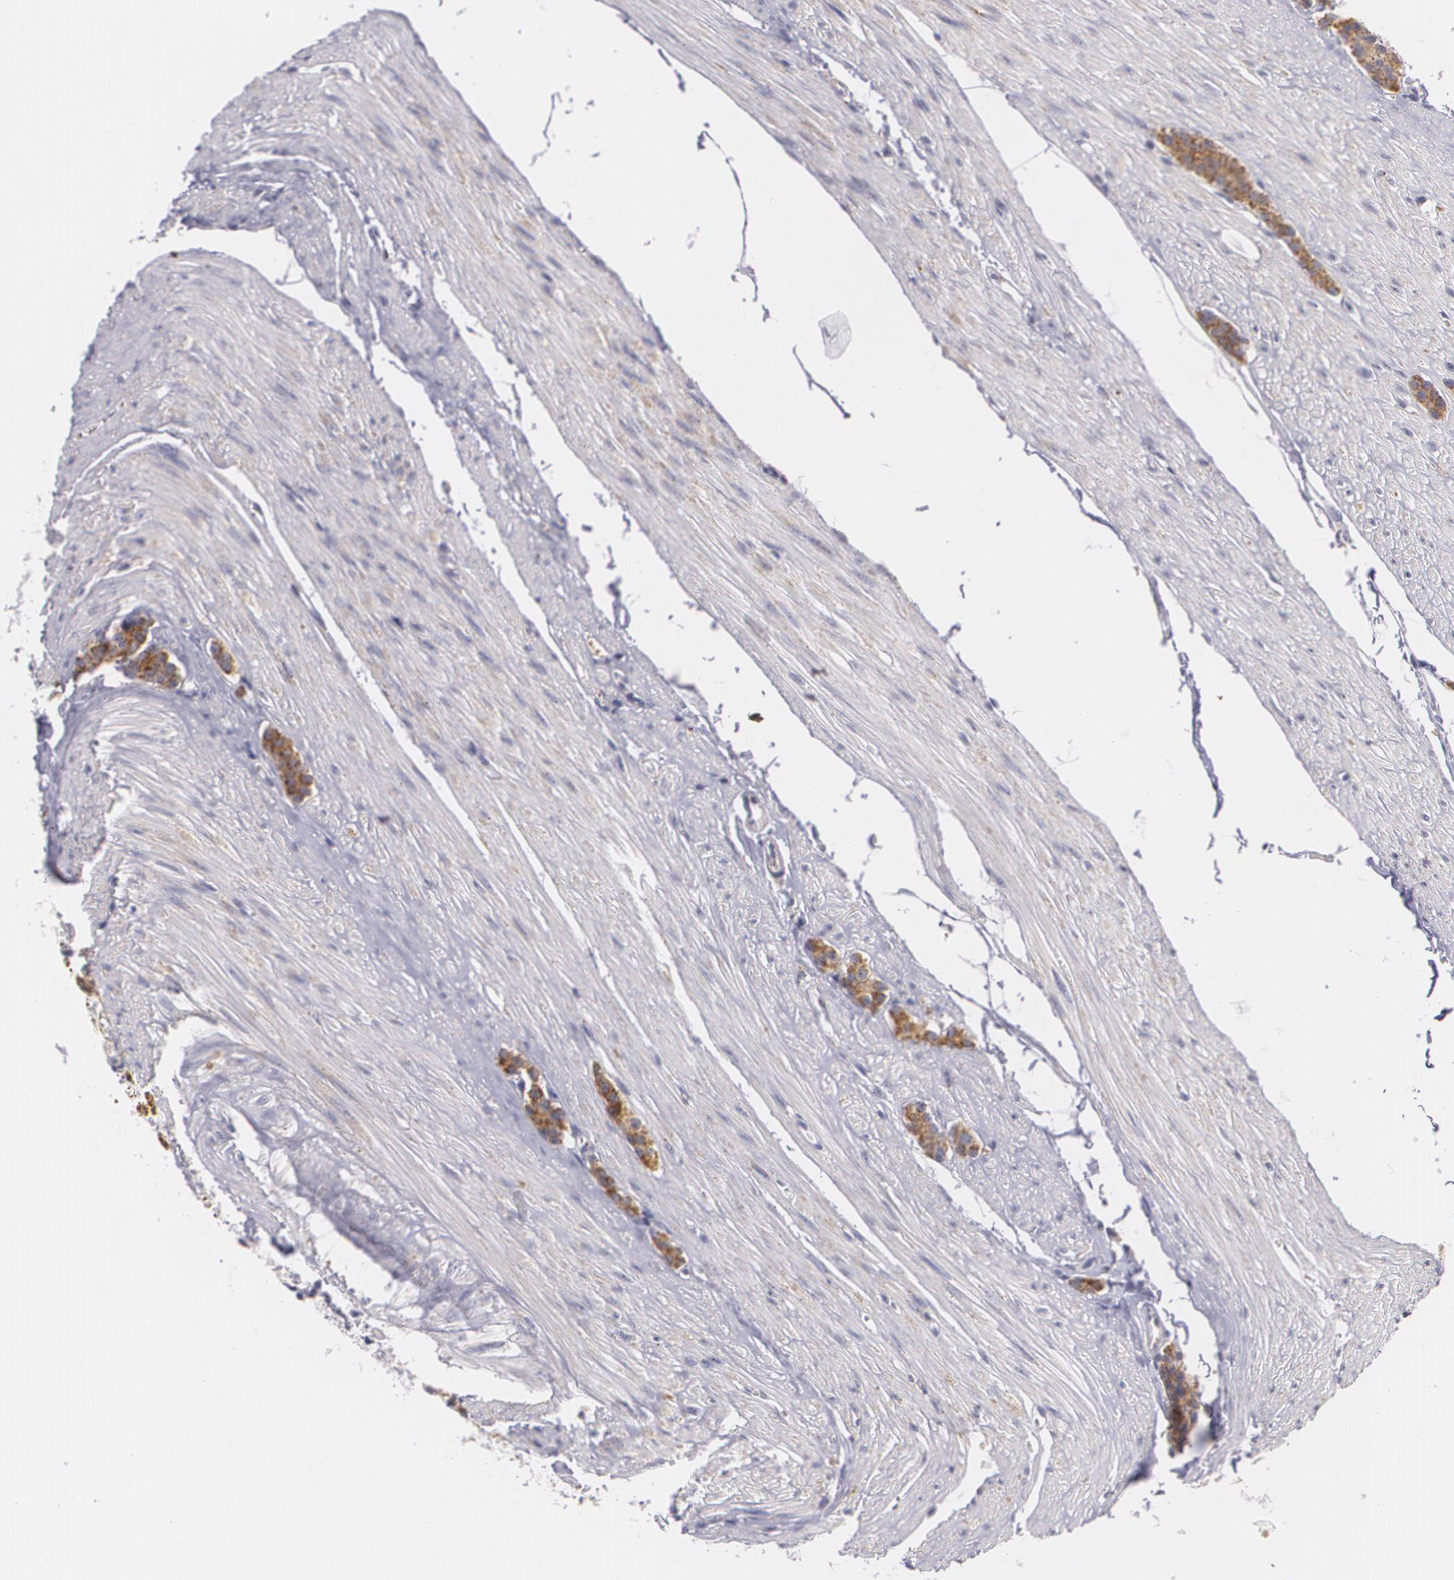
{"staining": {"intensity": "moderate", "quantity": ">75%", "location": "cytoplasmic/membranous"}, "tissue": "carcinoid", "cell_type": "Tumor cells", "image_type": "cancer", "snomed": [{"axis": "morphology", "description": "Carcinoid, malignant, NOS"}, {"axis": "topography", "description": "Small intestine"}], "caption": "Carcinoid (malignant) stained with DAB immunohistochemistry exhibits medium levels of moderate cytoplasmic/membranous staining in approximately >75% of tumor cells.", "gene": "CILK1", "patient": {"sex": "male", "age": 60}}